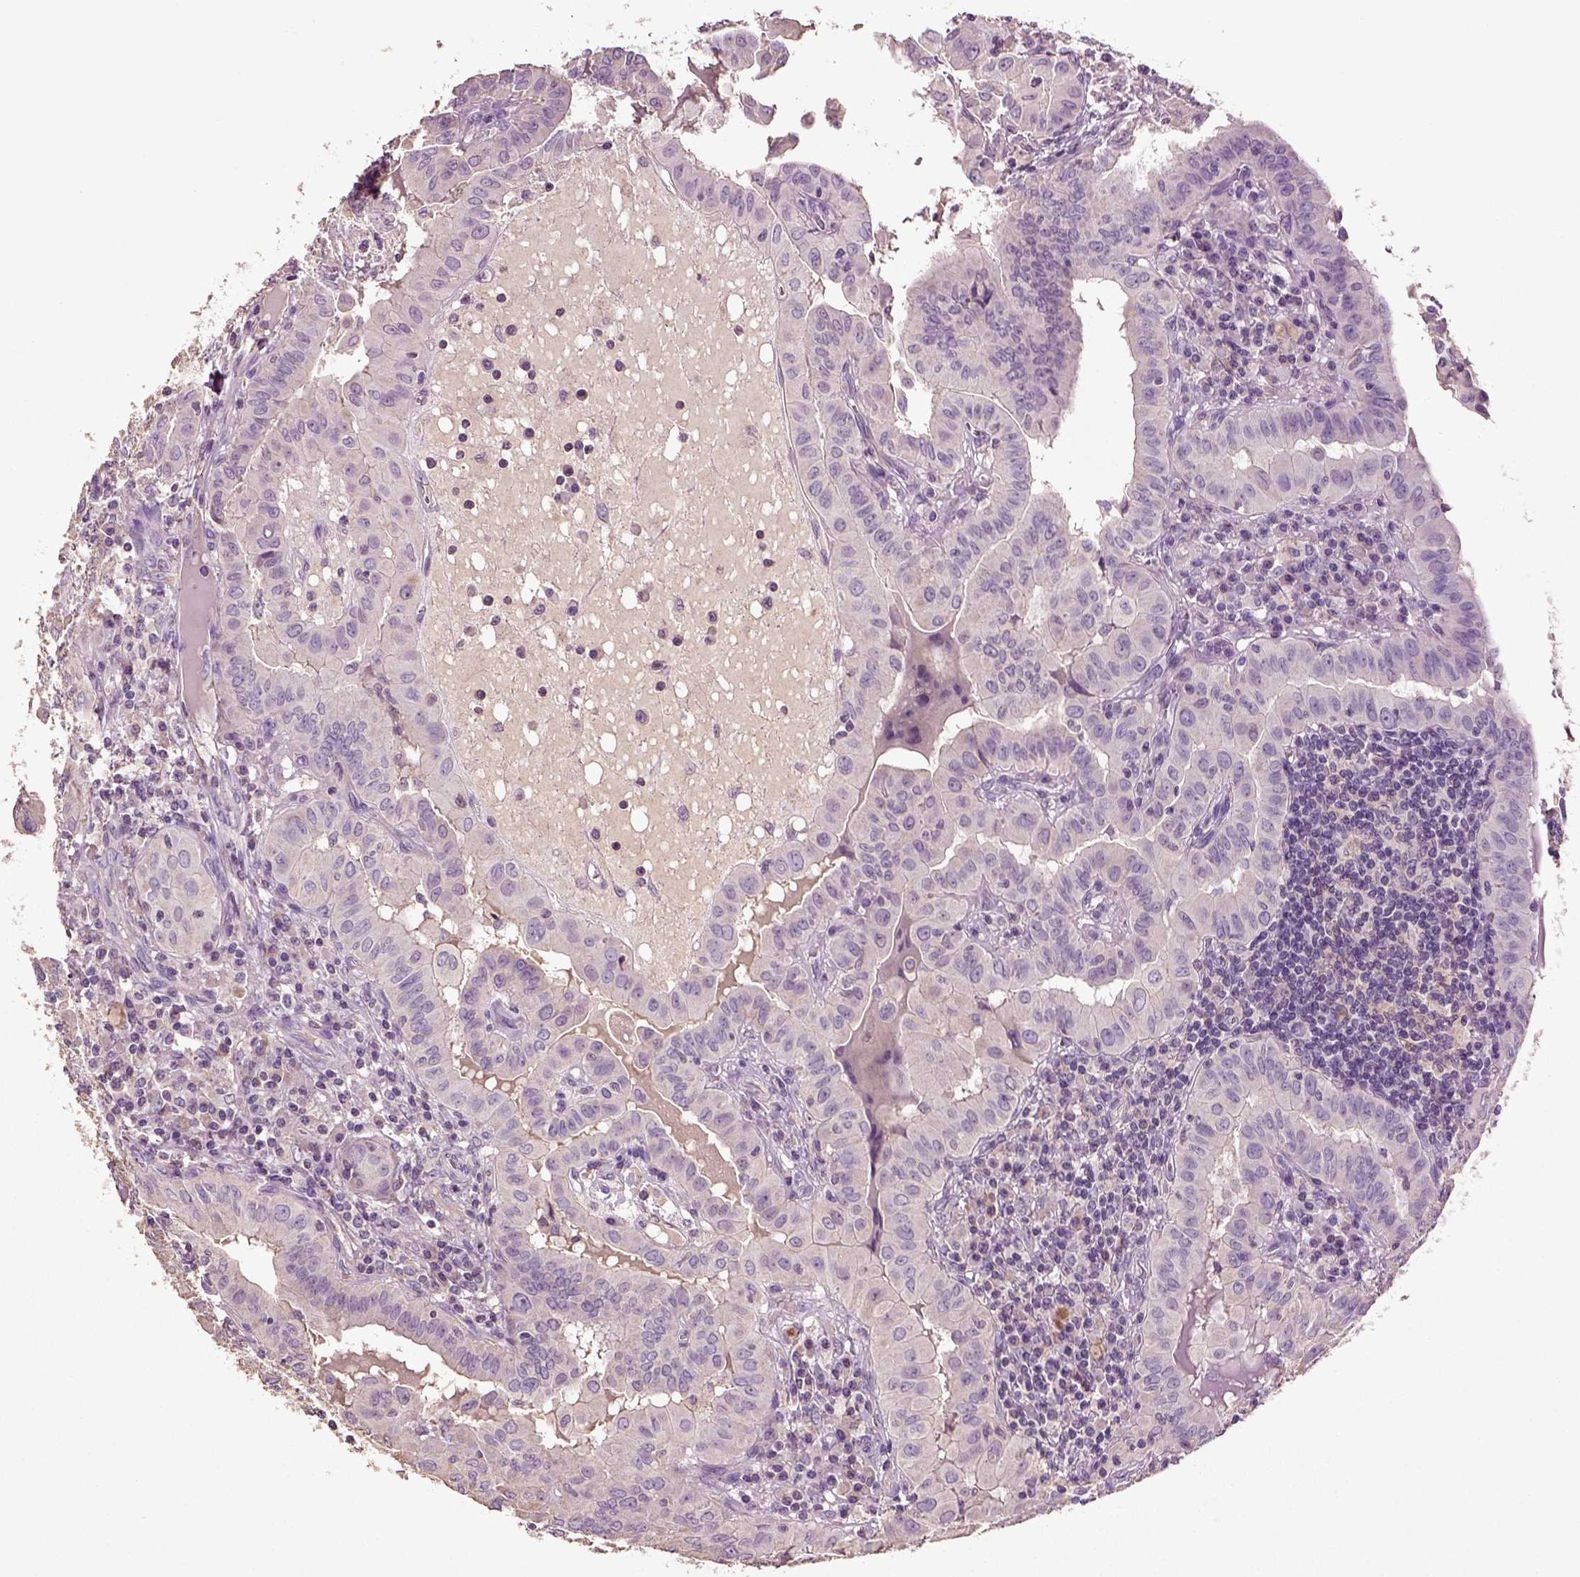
{"staining": {"intensity": "negative", "quantity": "none", "location": "none"}, "tissue": "thyroid cancer", "cell_type": "Tumor cells", "image_type": "cancer", "snomed": [{"axis": "morphology", "description": "Papillary adenocarcinoma, NOS"}, {"axis": "topography", "description": "Thyroid gland"}], "caption": "An IHC micrograph of thyroid cancer is shown. There is no staining in tumor cells of thyroid cancer. The staining was performed using DAB to visualize the protein expression in brown, while the nuclei were stained in blue with hematoxylin (Magnification: 20x).", "gene": "DEFB118", "patient": {"sex": "female", "age": 37}}